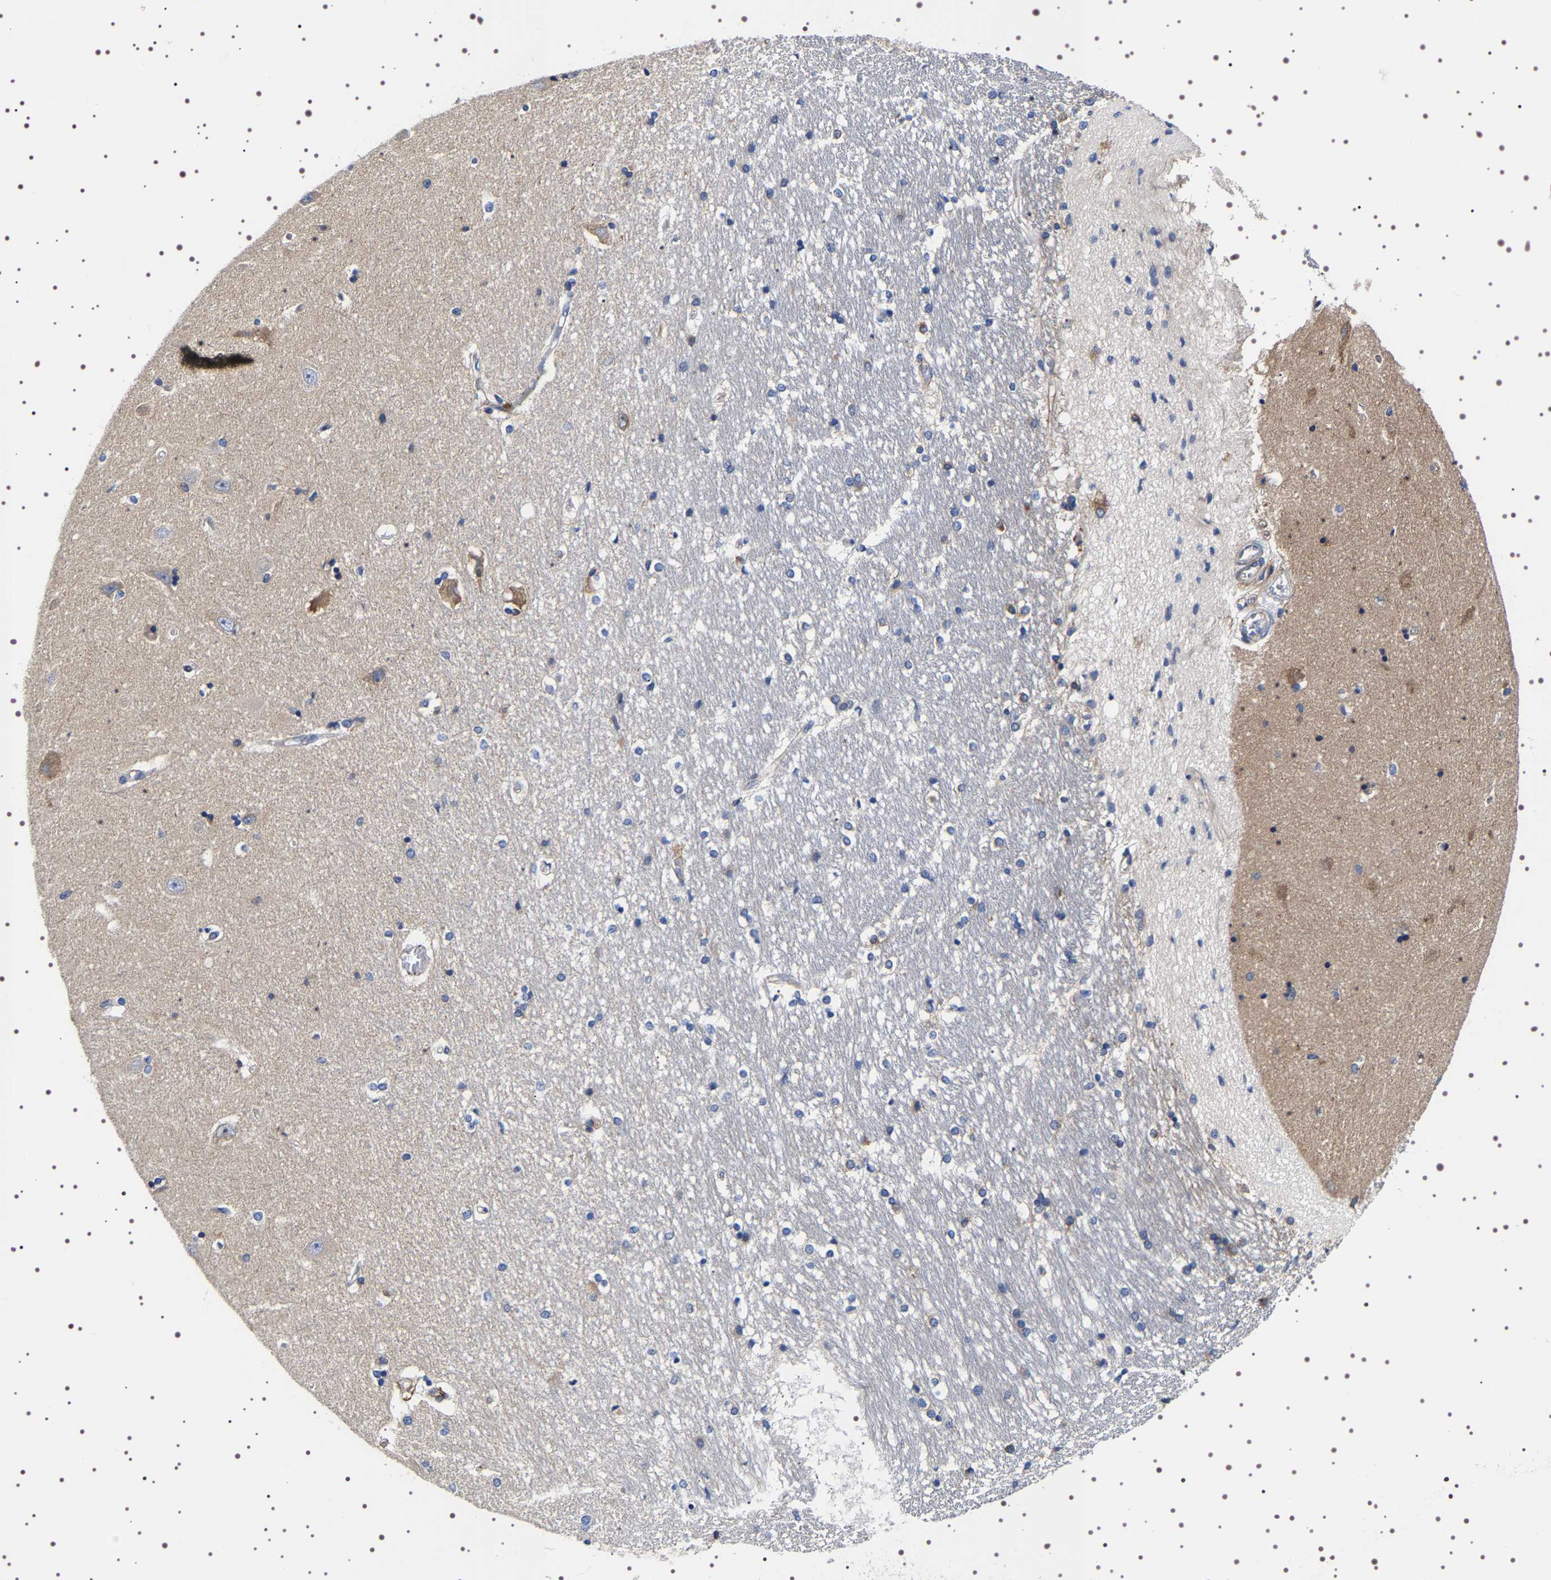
{"staining": {"intensity": "negative", "quantity": "none", "location": "none"}, "tissue": "hippocampus", "cell_type": "Glial cells", "image_type": "normal", "snomed": [{"axis": "morphology", "description": "Normal tissue, NOS"}, {"axis": "topography", "description": "Hippocampus"}], "caption": "Immunohistochemistry of unremarkable human hippocampus demonstrates no expression in glial cells.", "gene": "SQLE", "patient": {"sex": "male", "age": 45}}